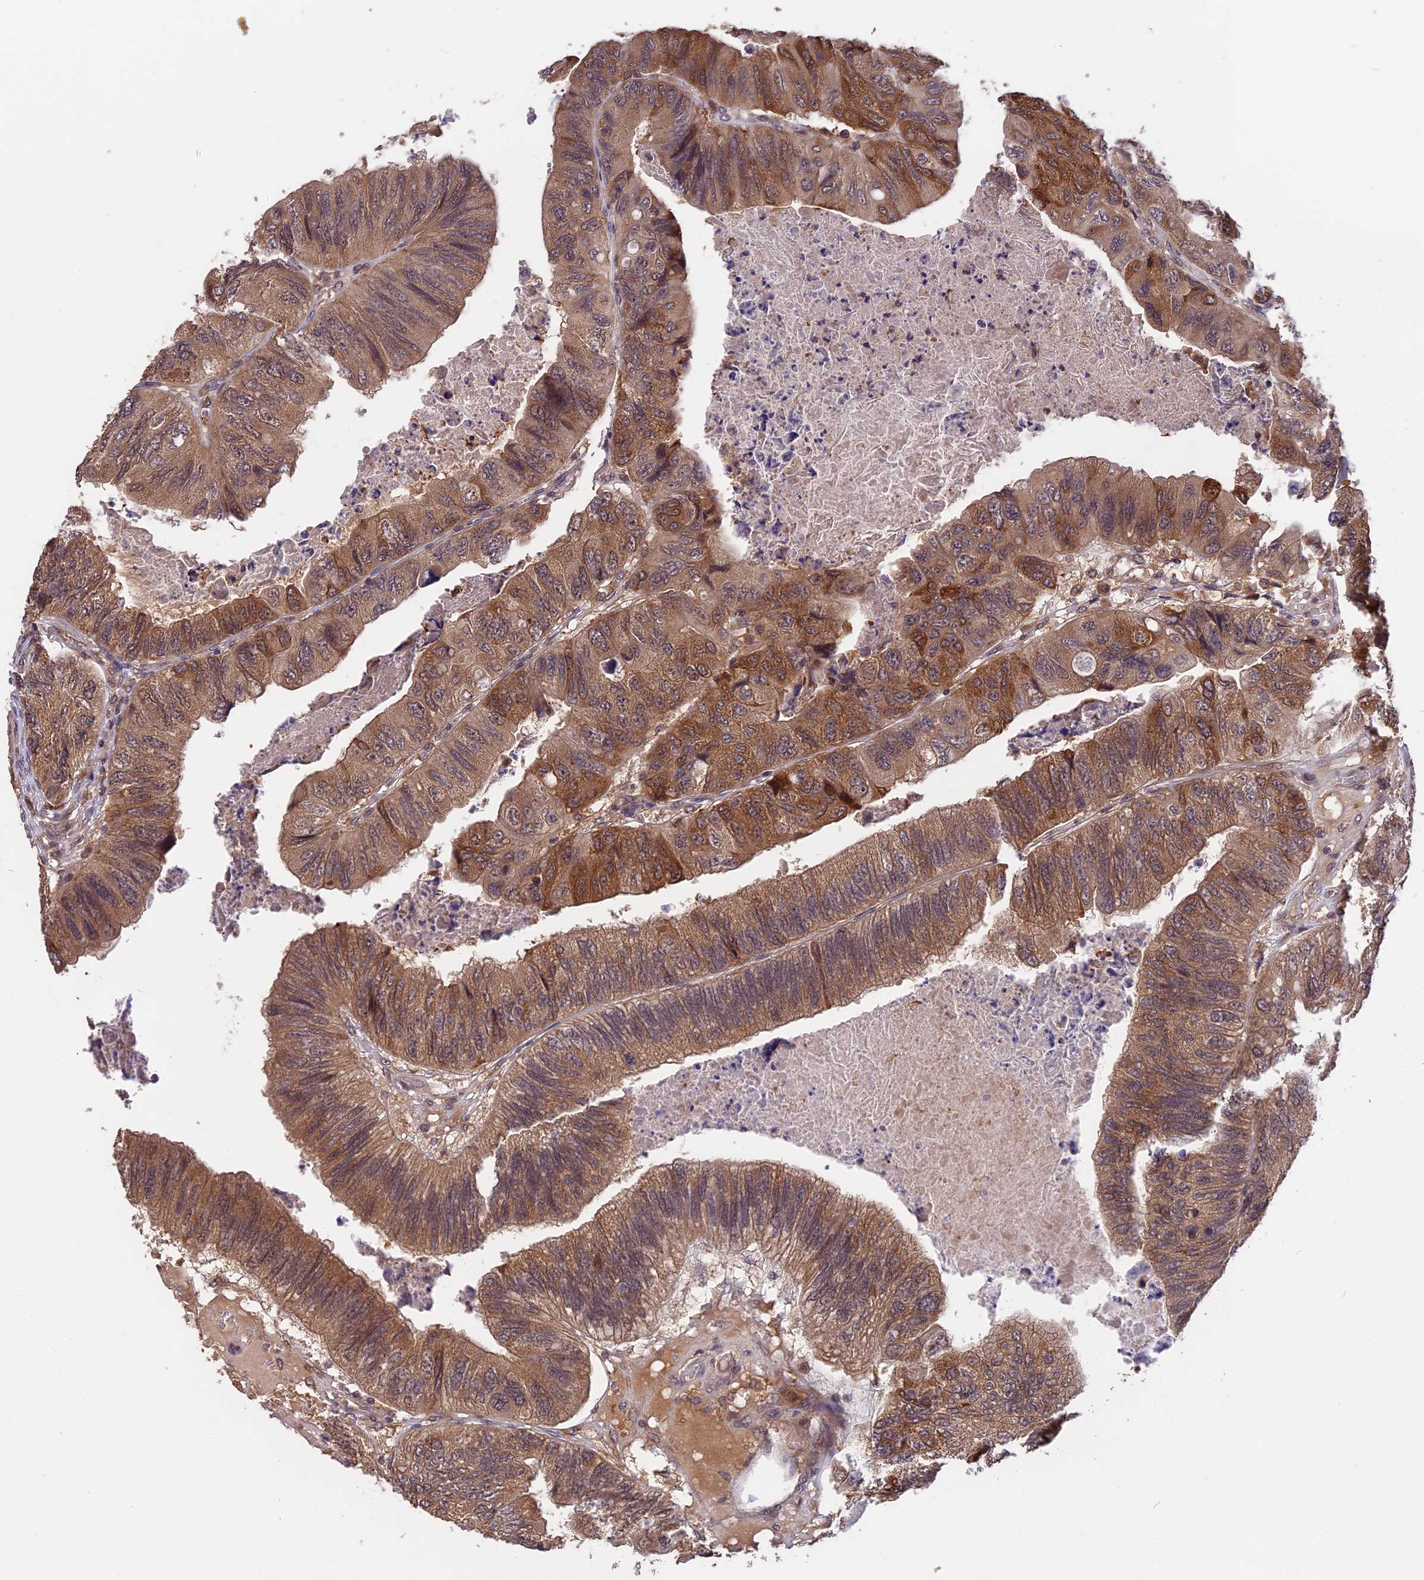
{"staining": {"intensity": "moderate", "quantity": ">75%", "location": "cytoplasmic/membranous,nuclear"}, "tissue": "colorectal cancer", "cell_type": "Tumor cells", "image_type": "cancer", "snomed": [{"axis": "morphology", "description": "Adenocarcinoma, NOS"}, {"axis": "topography", "description": "Rectum"}], "caption": "Tumor cells exhibit medium levels of moderate cytoplasmic/membranous and nuclear expression in approximately >75% of cells in human colorectal cancer.", "gene": "ESCO1", "patient": {"sex": "male", "age": 63}}